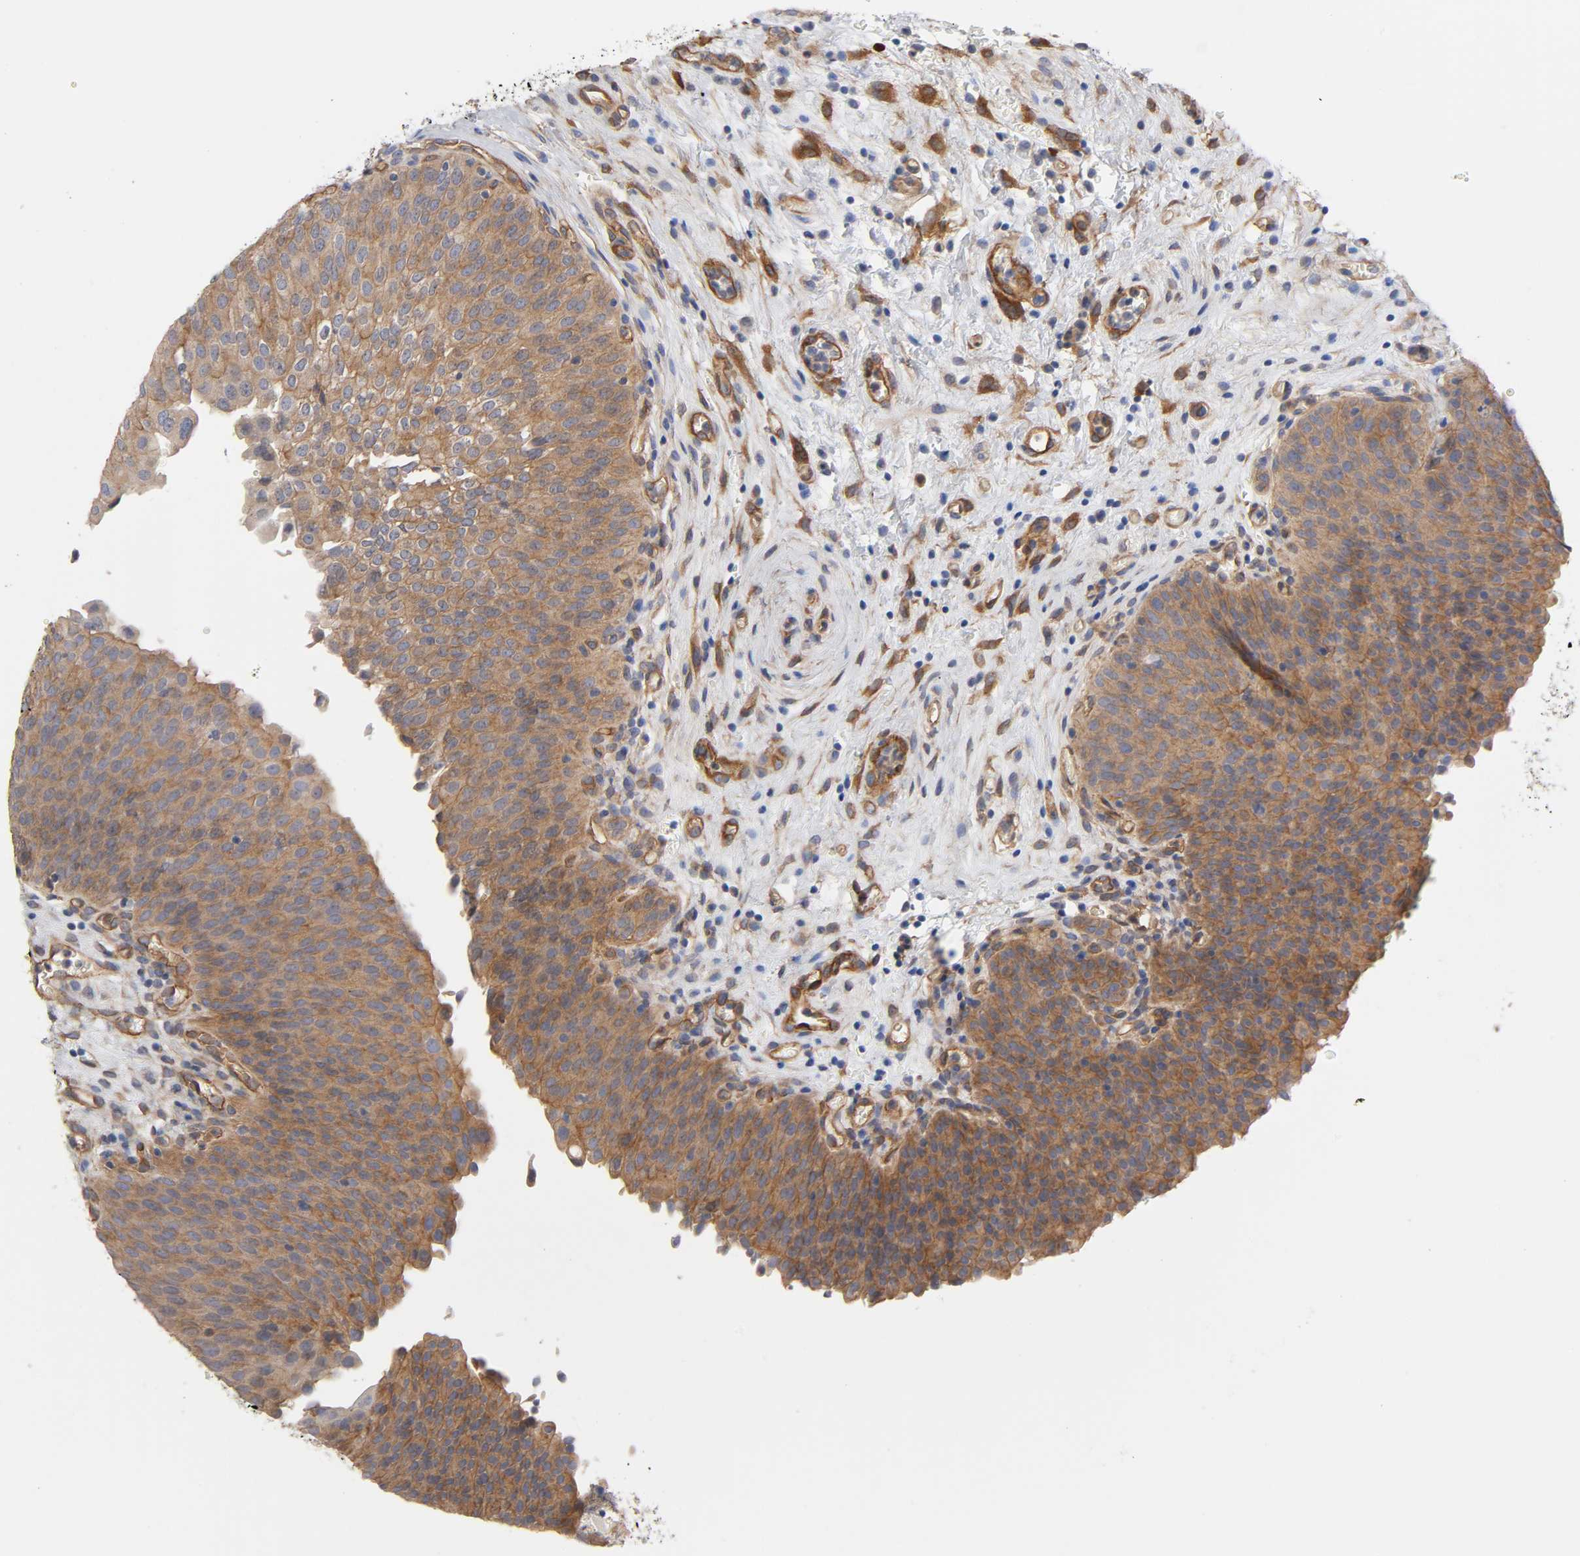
{"staining": {"intensity": "moderate", "quantity": ">75%", "location": "cytoplasmic/membranous"}, "tissue": "urinary bladder", "cell_type": "Urothelial cells", "image_type": "normal", "snomed": [{"axis": "morphology", "description": "Normal tissue, NOS"}, {"axis": "morphology", "description": "Dysplasia, NOS"}, {"axis": "topography", "description": "Urinary bladder"}], "caption": "Urothelial cells reveal moderate cytoplasmic/membranous positivity in approximately >75% of cells in benign urinary bladder. The protein is stained brown, and the nuclei are stained in blue (DAB (3,3'-diaminobenzidine) IHC with brightfield microscopy, high magnification).", "gene": "RAB13", "patient": {"sex": "male", "age": 35}}